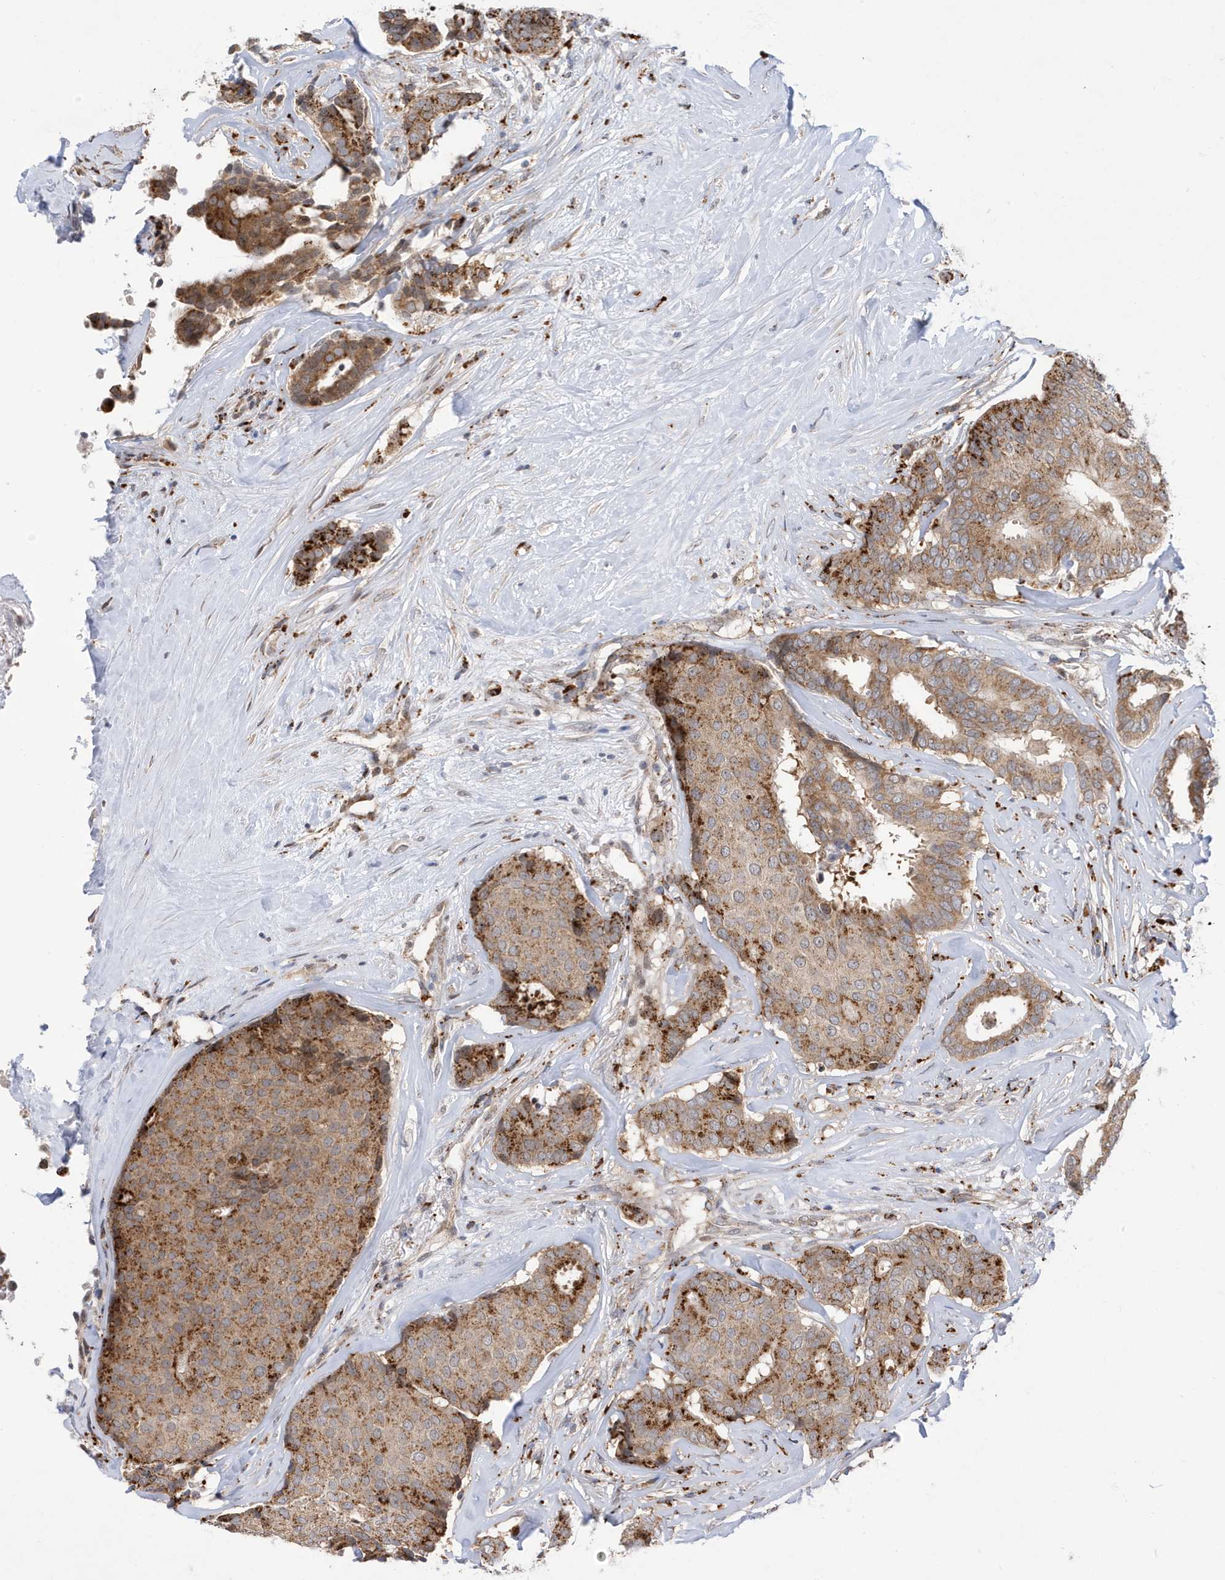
{"staining": {"intensity": "moderate", "quantity": ">75%", "location": "cytoplasmic/membranous"}, "tissue": "breast cancer", "cell_type": "Tumor cells", "image_type": "cancer", "snomed": [{"axis": "morphology", "description": "Duct carcinoma"}, {"axis": "topography", "description": "Breast"}], "caption": "A medium amount of moderate cytoplasmic/membranous positivity is present in about >75% of tumor cells in breast cancer (intraductal carcinoma) tissue.", "gene": "ZNF507", "patient": {"sex": "female", "age": 75}}